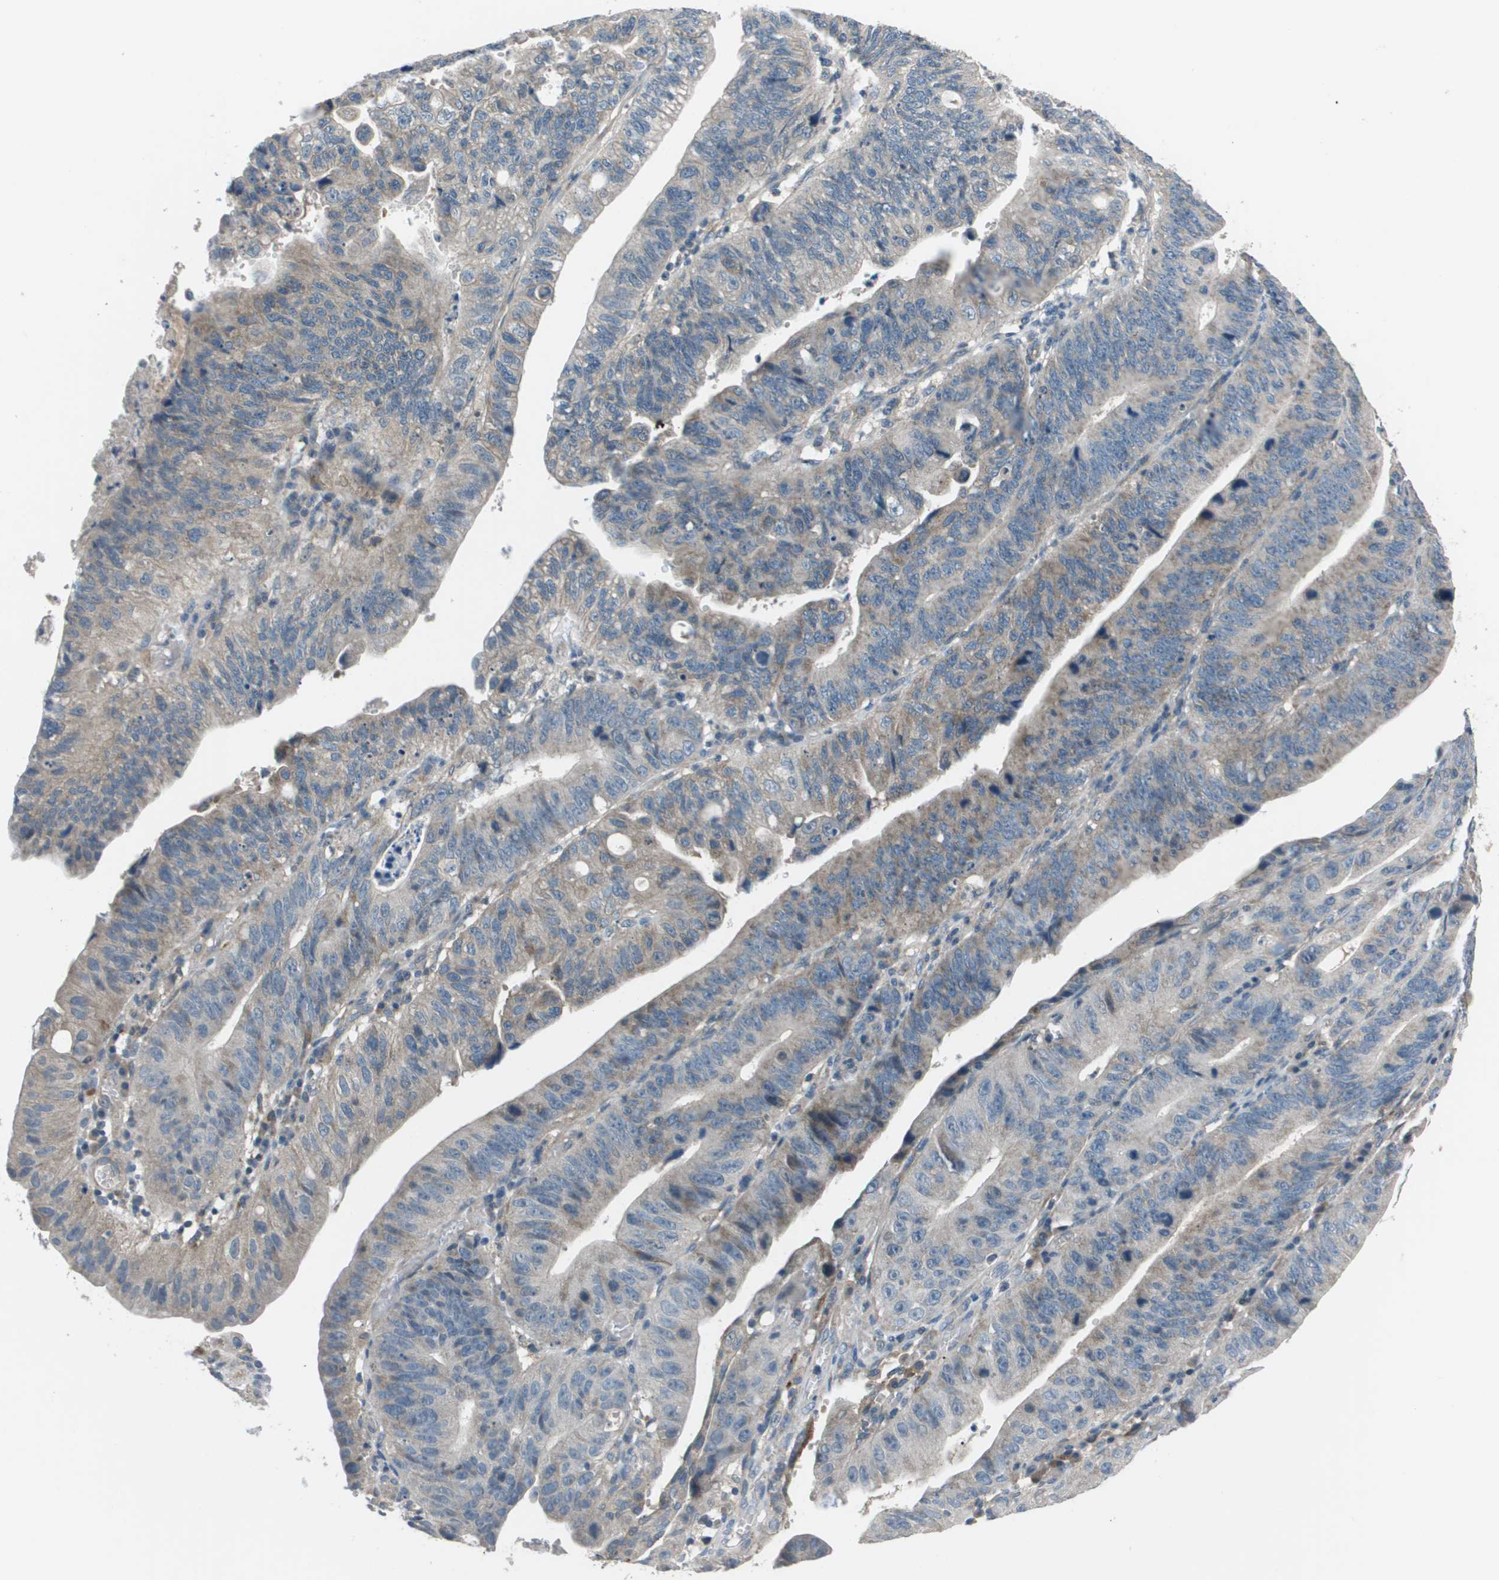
{"staining": {"intensity": "weak", "quantity": "<25%", "location": "cytoplasmic/membranous"}, "tissue": "stomach cancer", "cell_type": "Tumor cells", "image_type": "cancer", "snomed": [{"axis": "morphology", "description": "Adenocarcinoma, NOS"}, {"axis": "topography", "description": "Stomach"}], "caption": "Stomach cancer was stained to show a protein in brown. There is no significant expression in tumor cells. Brightfield microscopy of IHC stained with DAB (brown) and hematoxylin (blue), captured at high magnification.", "gene": "PCOLCE", "patient": {"sex": "male", "age": 59}}